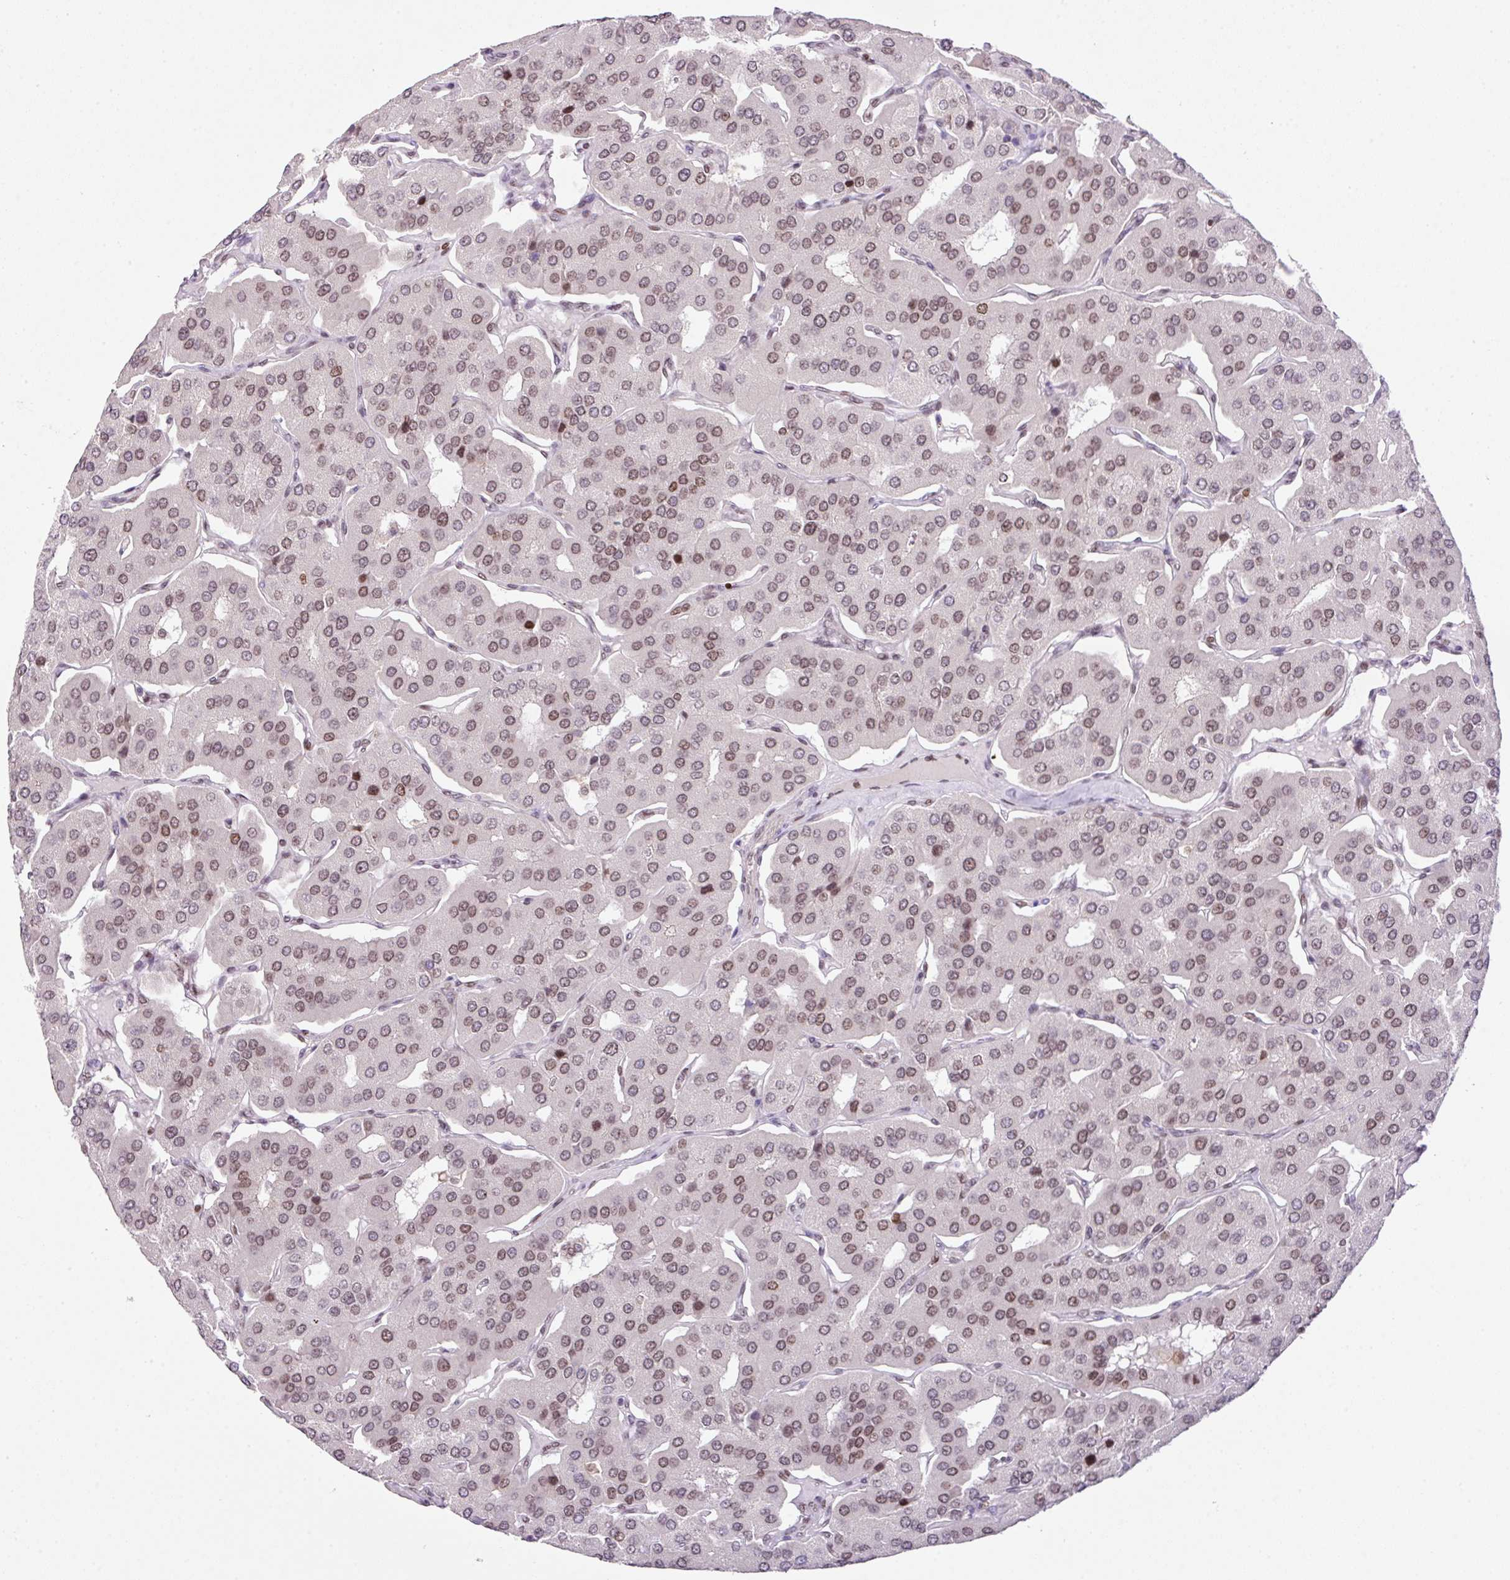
{"staining": {"intensity": "moderate", "quantity": ">75%", "location": "nuclear"}, "tissue": "parathyroid gland", "cell_type": "Glandular cells", "image_type": "normal", "snomed": [{"axis": "morphology", "description": "Normal tissue, NOS"}, {"axis": "morphology", "description": "Adenoma, NOS"}, {"axis": "topography", "description": "Parathyroid gland"}], "caption": "A high-resolution photomicrograph shows immunohistochemistry (IHC) staining of normal parathyroid gland, which reveals moderate nuclear positivity in approximately >75% of glandular cells.", "gene": "CCDC137", "patient": {"sex": "female", "age": 86}}